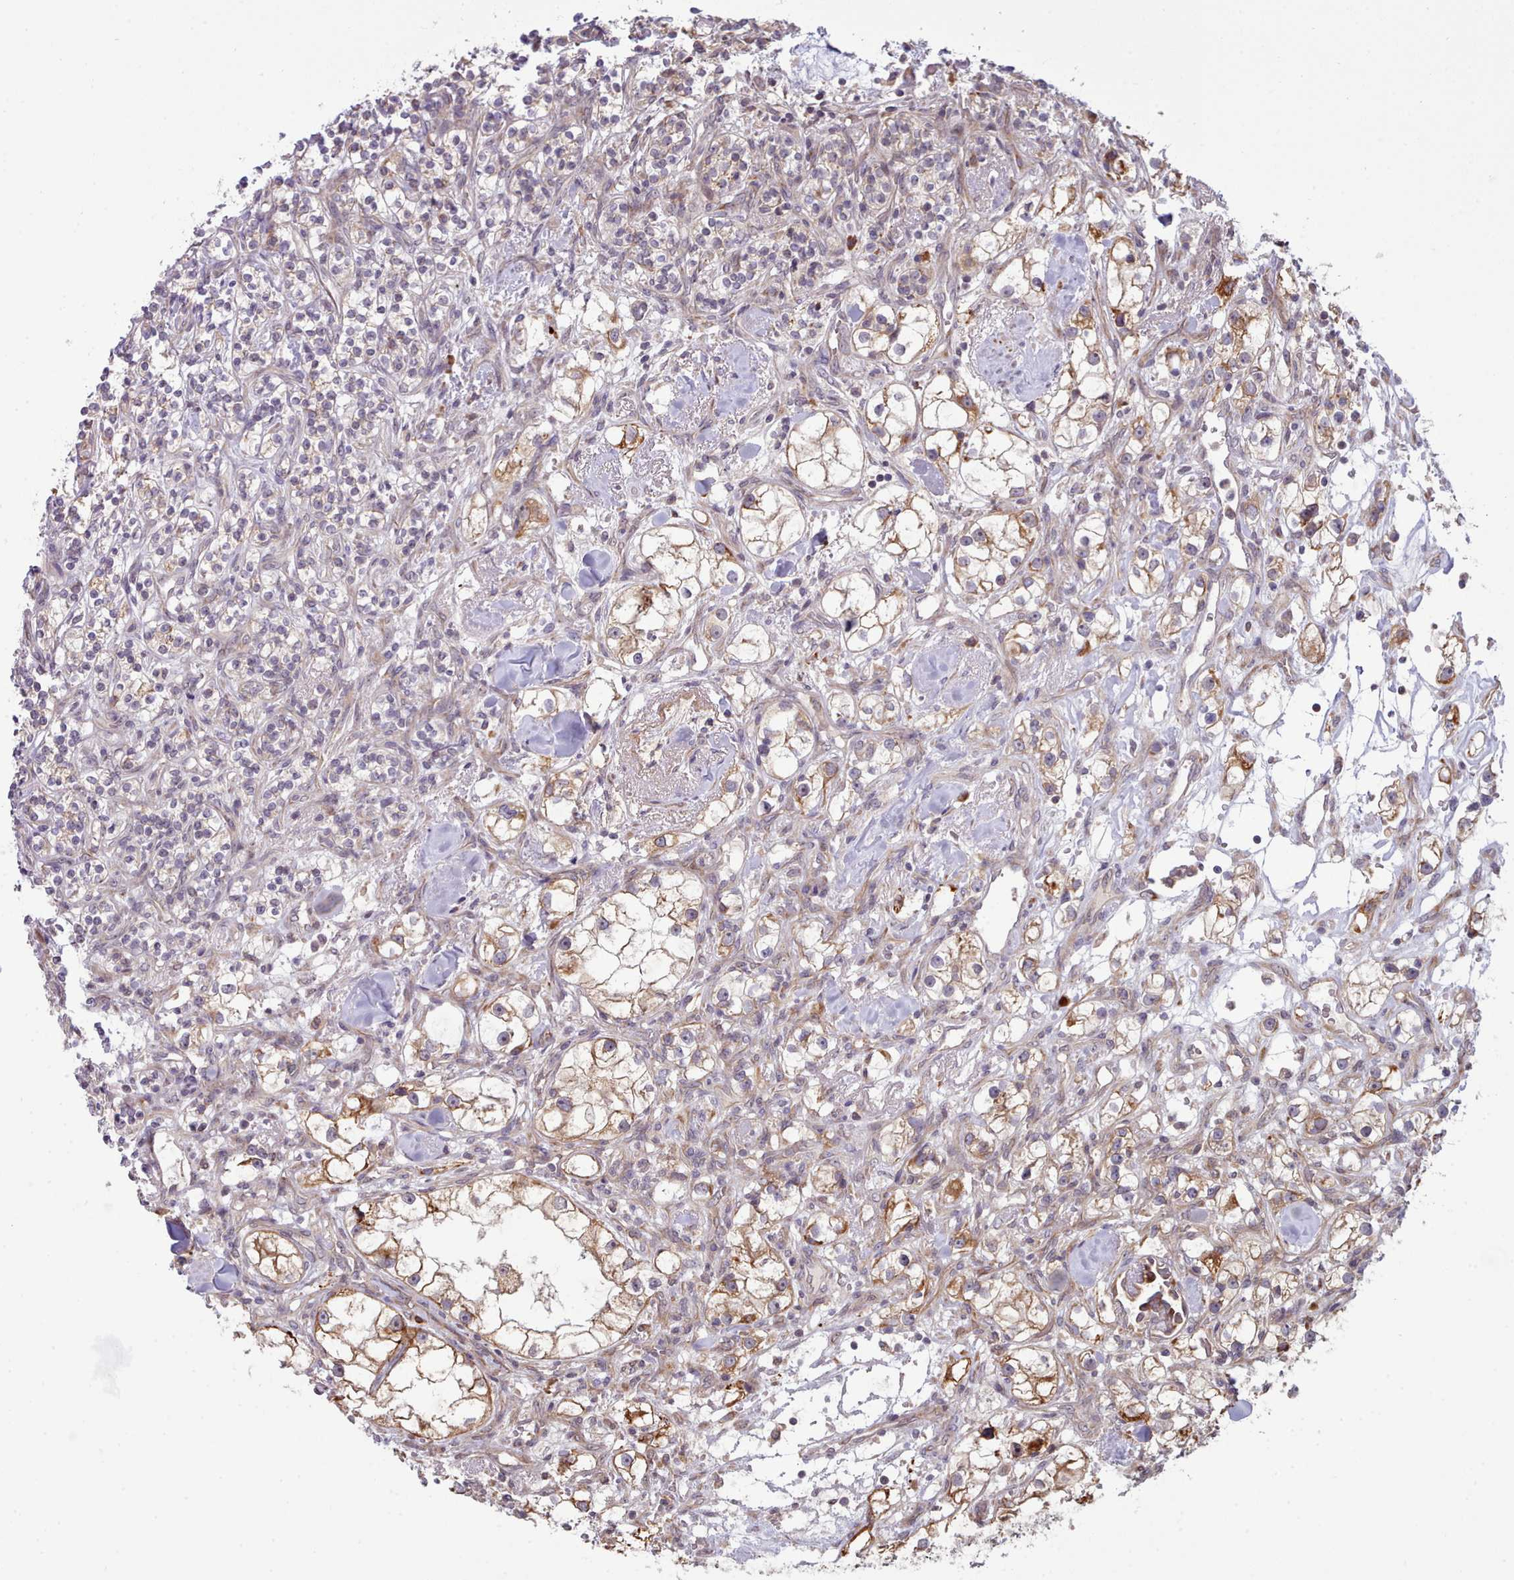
{"staining": {"intensity": "moderate", "quantity": ">75%", "location": "cytoplasmic/membranous"}, "tissue": "renal cancer", "cell_type": "Tumor cells", "image_type": "cancer", "snomed": [{"axis": "morphology", "description": "Adenocarcinoma, NOS"}, {"axis": "topography", "description": "Kidney"}], "caption": "Human renal cancer (adenocarcinoma) stained with a brown dye reveals moderate cytoplasmic/membranous positive expression in approximately >75% of tumor cells.", "gene": "TRIM26", "patient": {"sex": "male", "age": 77}}